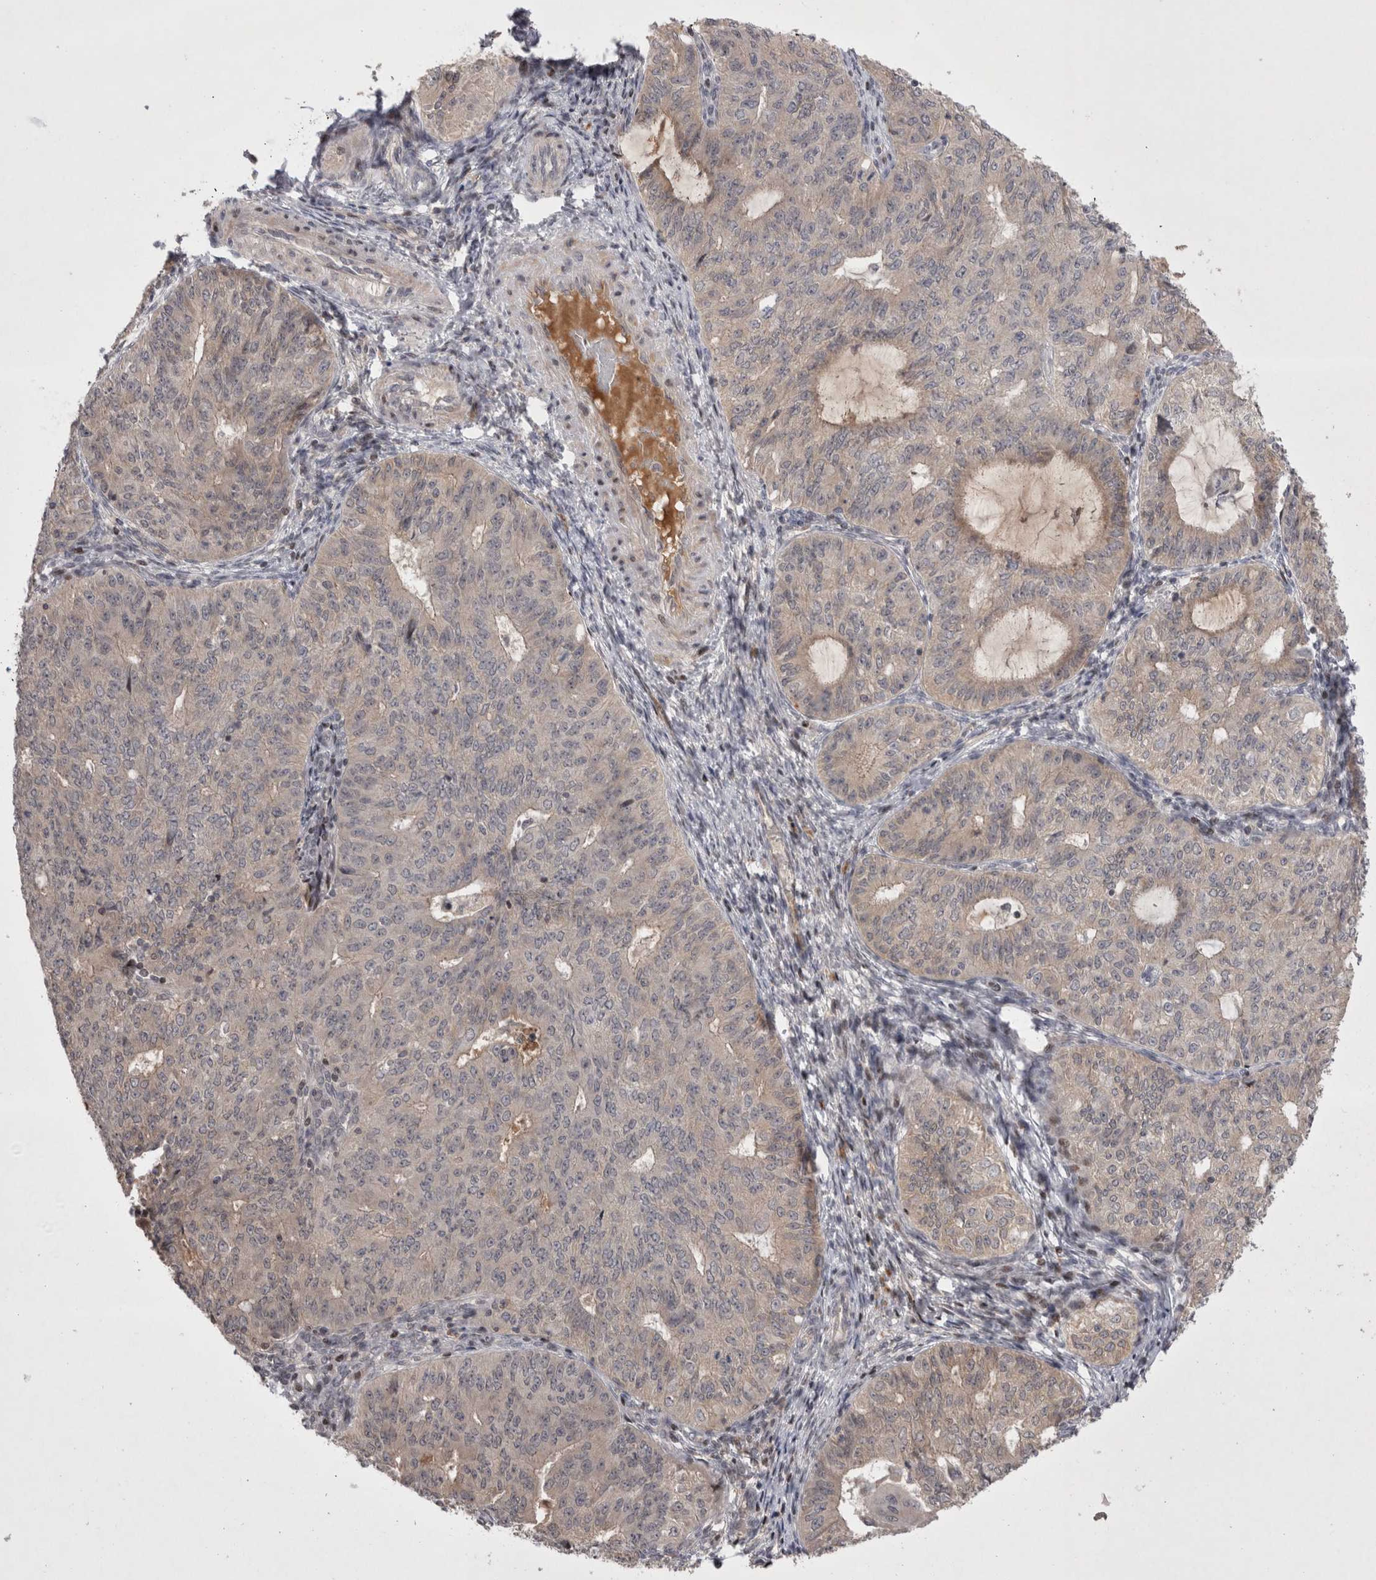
{"staining": {"intensity": "negative", "quantity": "none", "location": "none"}, "tissue": "endometrial cancer", "cell_type": "Tumor cells", "image_type": "cancer", "snomed": [{"axis": "morphology", "description": "Adenocarcinoma, NOS"}, {"axis": "topography", "description": "Endometrium"}], "caption": "DAB (3,3'-diaminobenzidine) immunohistochemical staining of human endometrial cancer (adenocarcinoma) reveals no significant positivity in tumor cells.", "gene": "PLEKHM1", "patient": {"sex": "female", "age": 32}}